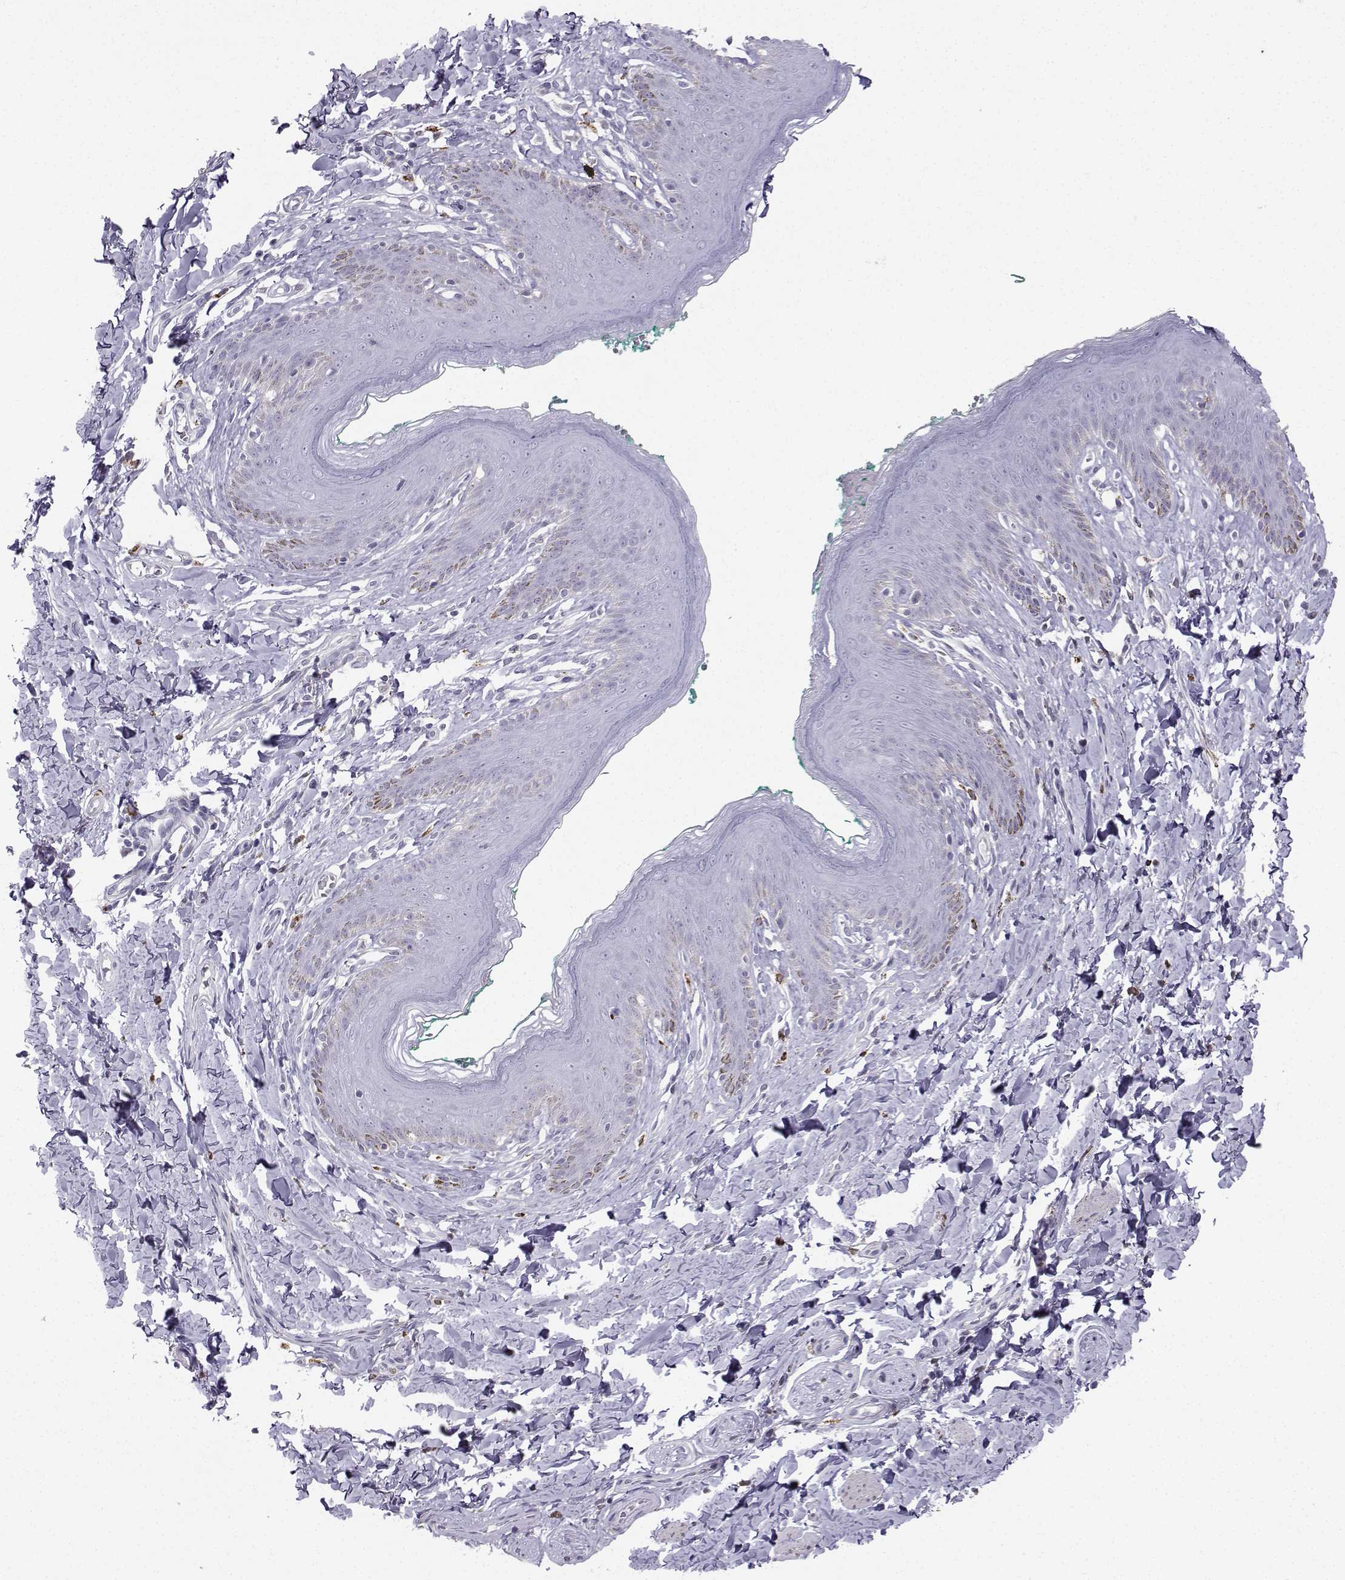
{"staining": {"intensity": "negative", "quantity": "none", "location": "none"}, "tissue": "skin", "cell_type": "Epidermal cells", "image_type": "normal", "snomed": [{"axis": "morphology", "description": "Normal tissue, NOS"}, {"axis": "topography", "description": "Vulva"}], "caption": "Protein analysis of normal skin shows no significant expression in epidermal cells.", "gene": "DCLK3", "patient": {"sex": "female", "age": 66}}